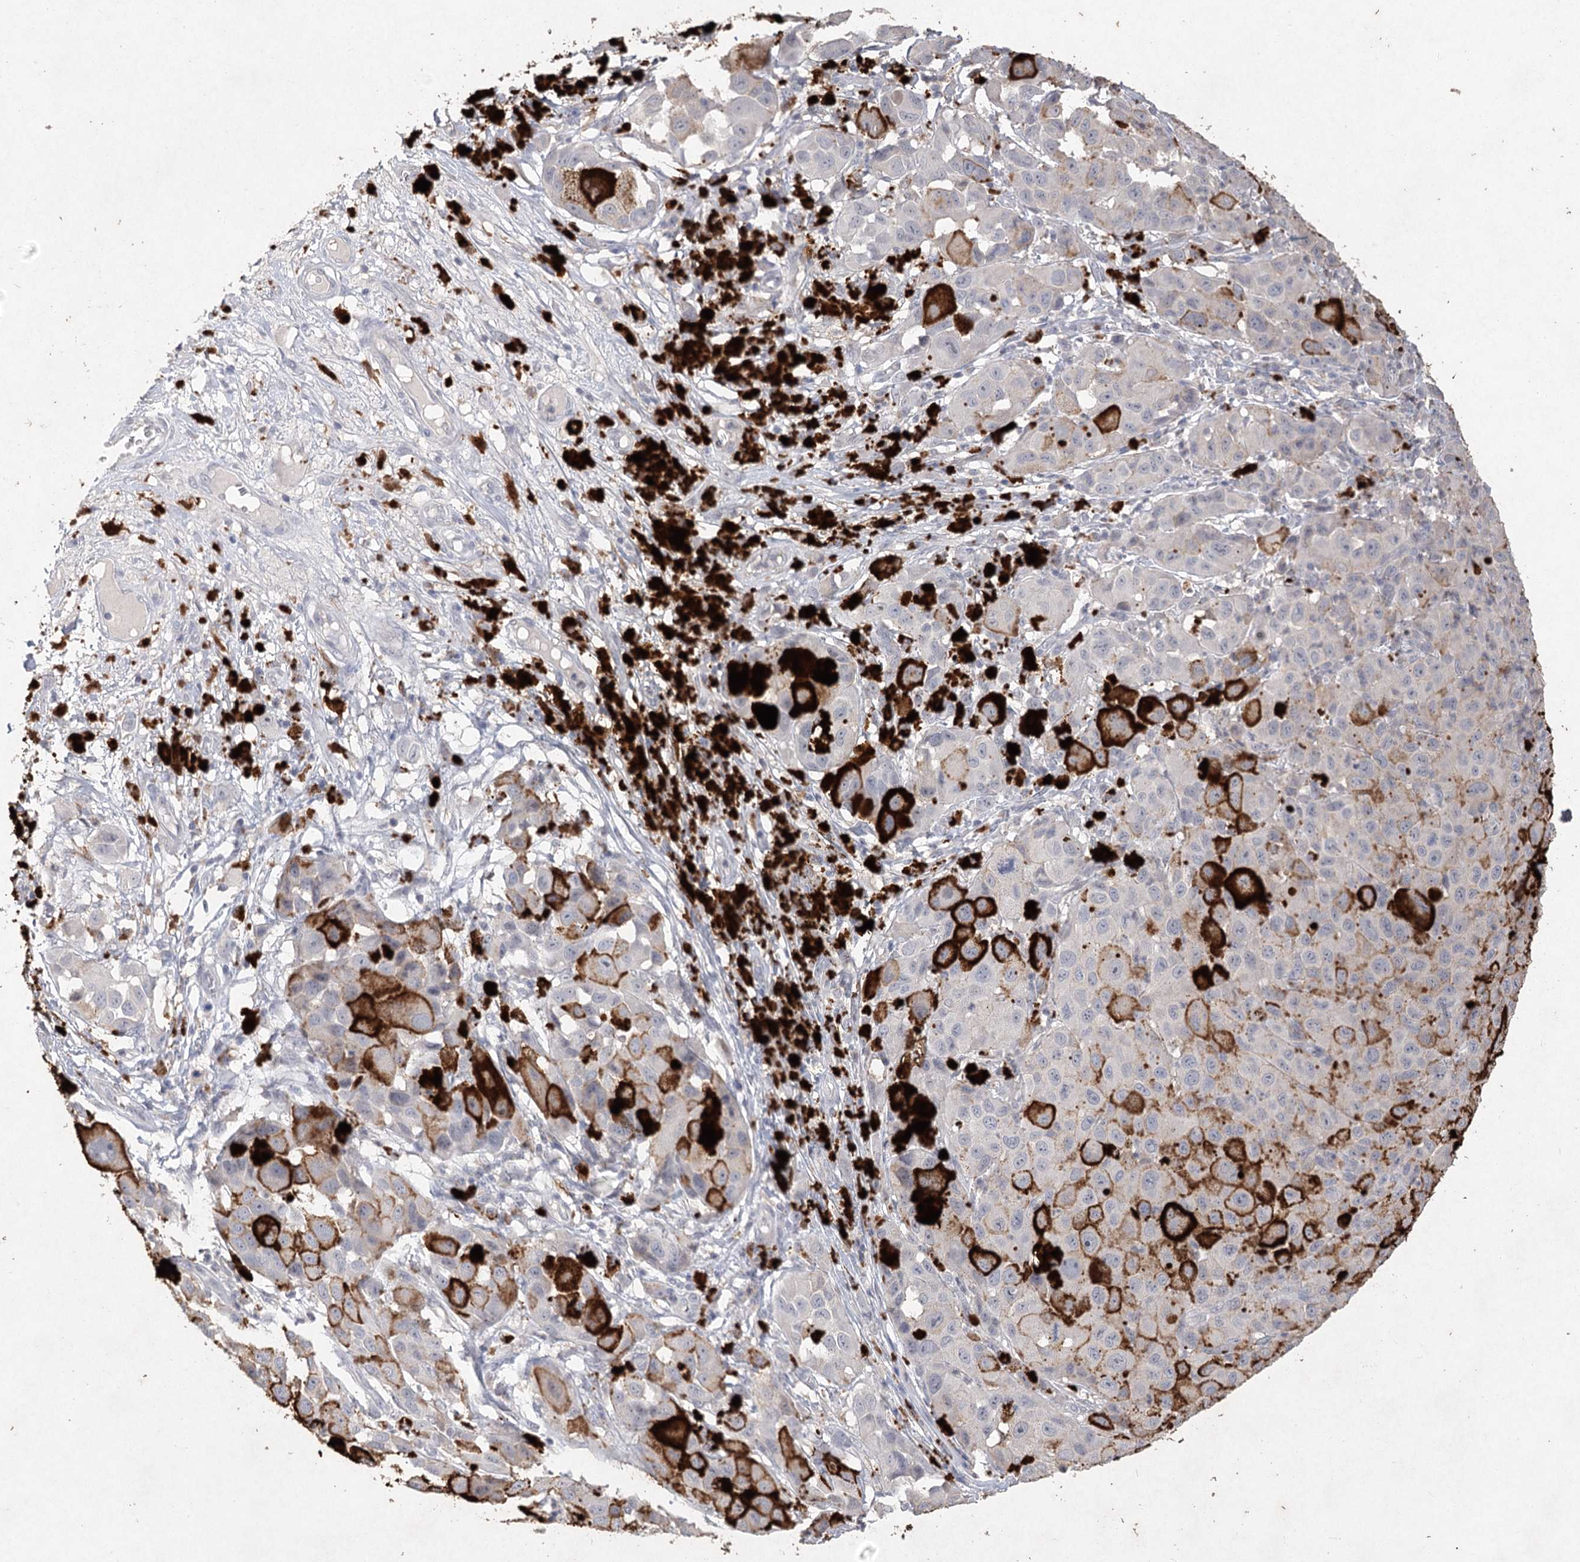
{"staining": {"intensity": "weak", "quantity": "<25%", "location": "cytoplasmic/membranous"}, "tissue": "melanoma", "cell_type": "Tumor cells", "image_type": "cancer", "snomed": [{"axis": "morphology", "description": "Malignant melanoma, NOS"}, {"axis": "topography", "description": "Skin"}], "caption": "IHC of melanoma reveals no positivity in tumor cells.", "gene": "ARSI", "patient": {"sex": "male", "age": 96}}